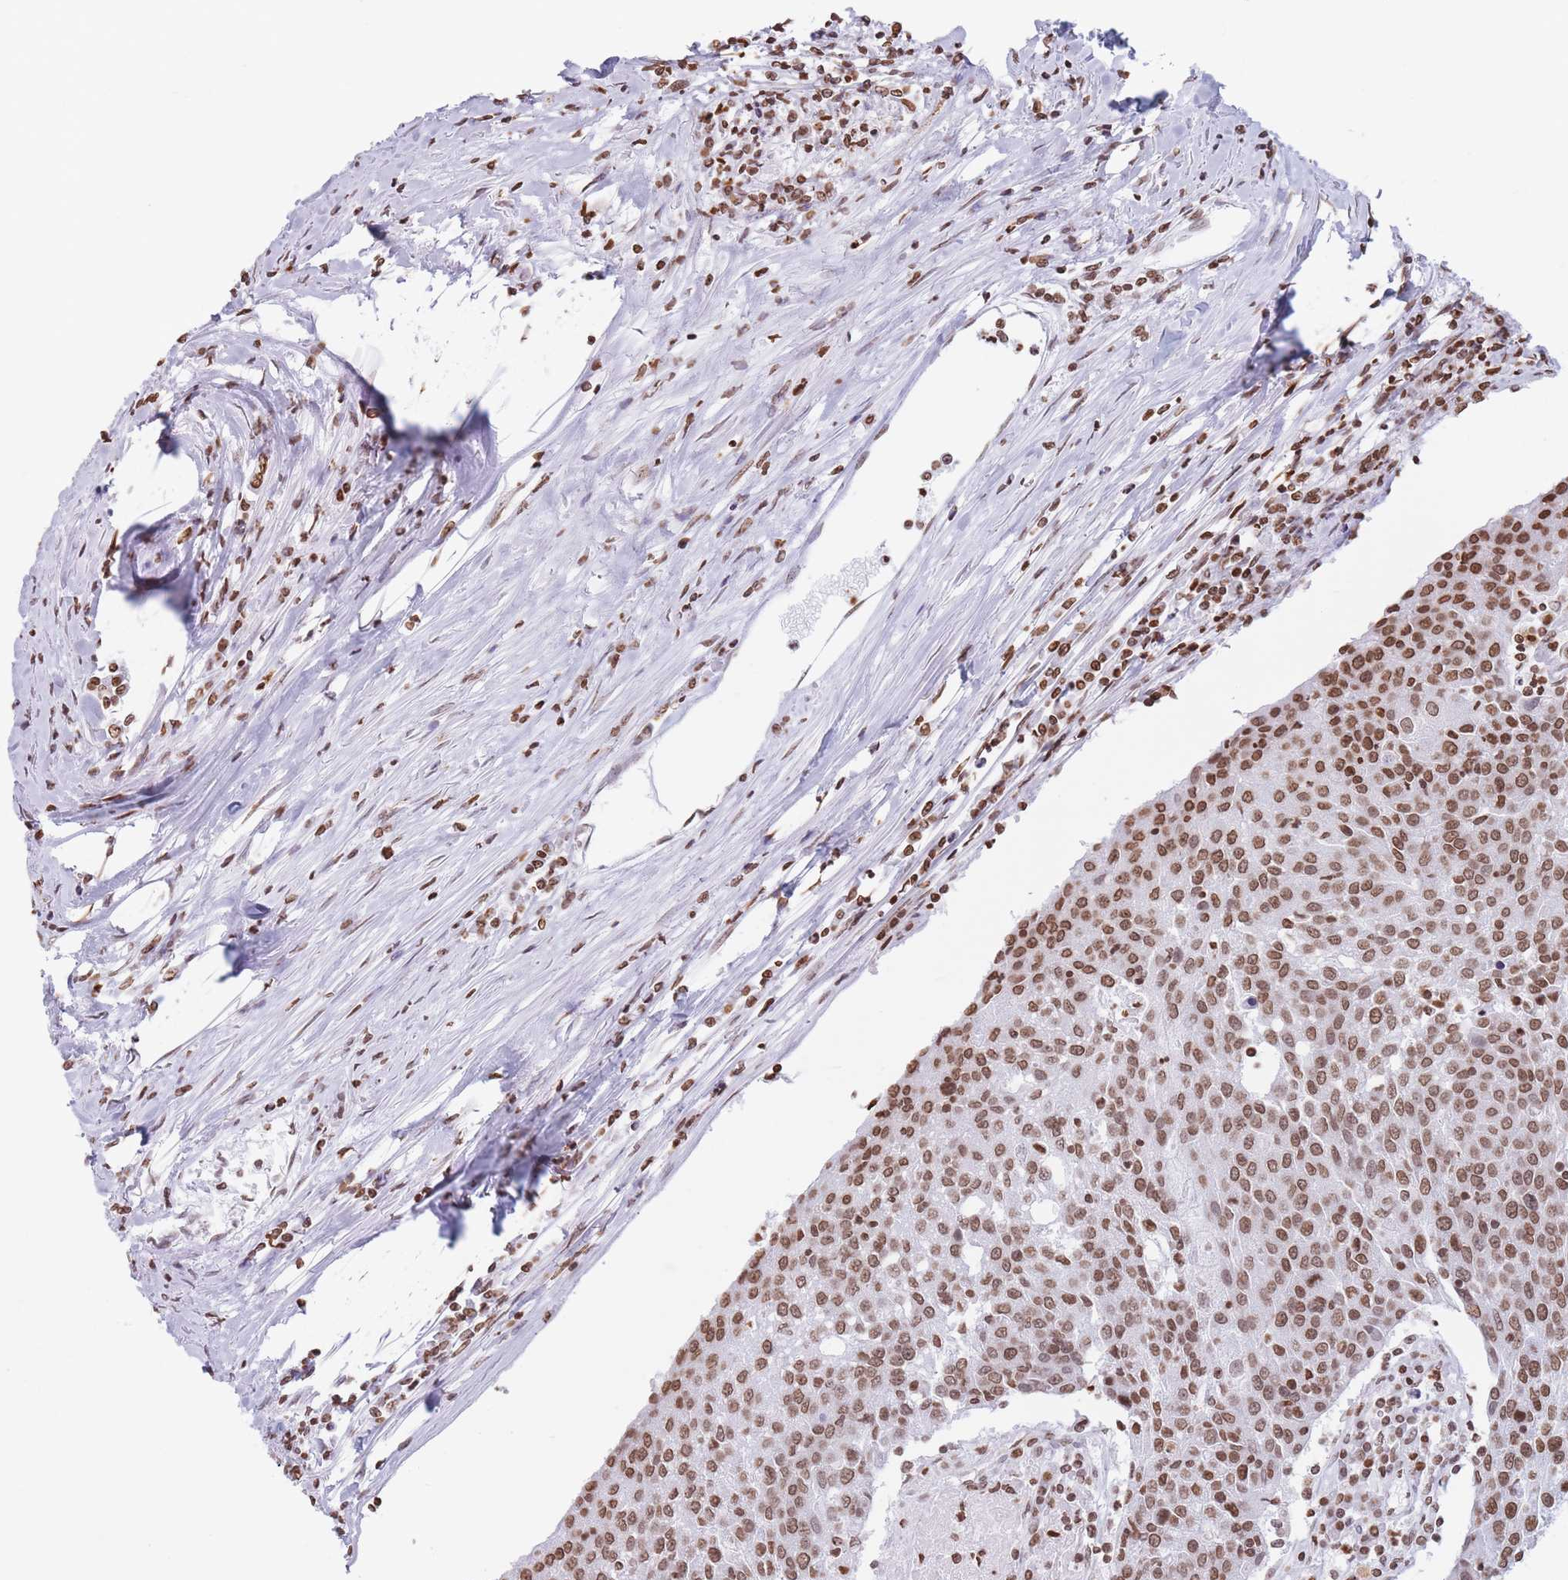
{"staining": {"intensity": "moderate", "quantity": ">75%", "location": "nuclear"}, "tissue": "urothelial cancer", "cell_type": "Tumor cells", "image_type": "cancer", "snomed": [{"axis": "morphology", "description": "Urothelial carcinoma, High grade"}, {"axis": "topography", "description": "Urinary bladder"}], "caption": "Immunohistochemistry (IHC) staining of high-grade urothelial carcinoma, which displays medium levels of moderate nuclear positivity in approximately >75% of tumor cells indicating moderate nuclear protein expression. The staining was performed using DAB (3,3'-diaminobenzidine) (brown) for protein detection and nuclei were counterstained in hematoxylin (blue).", "gene": "RYK", "patient": {"sex": "female", "age": 85}}